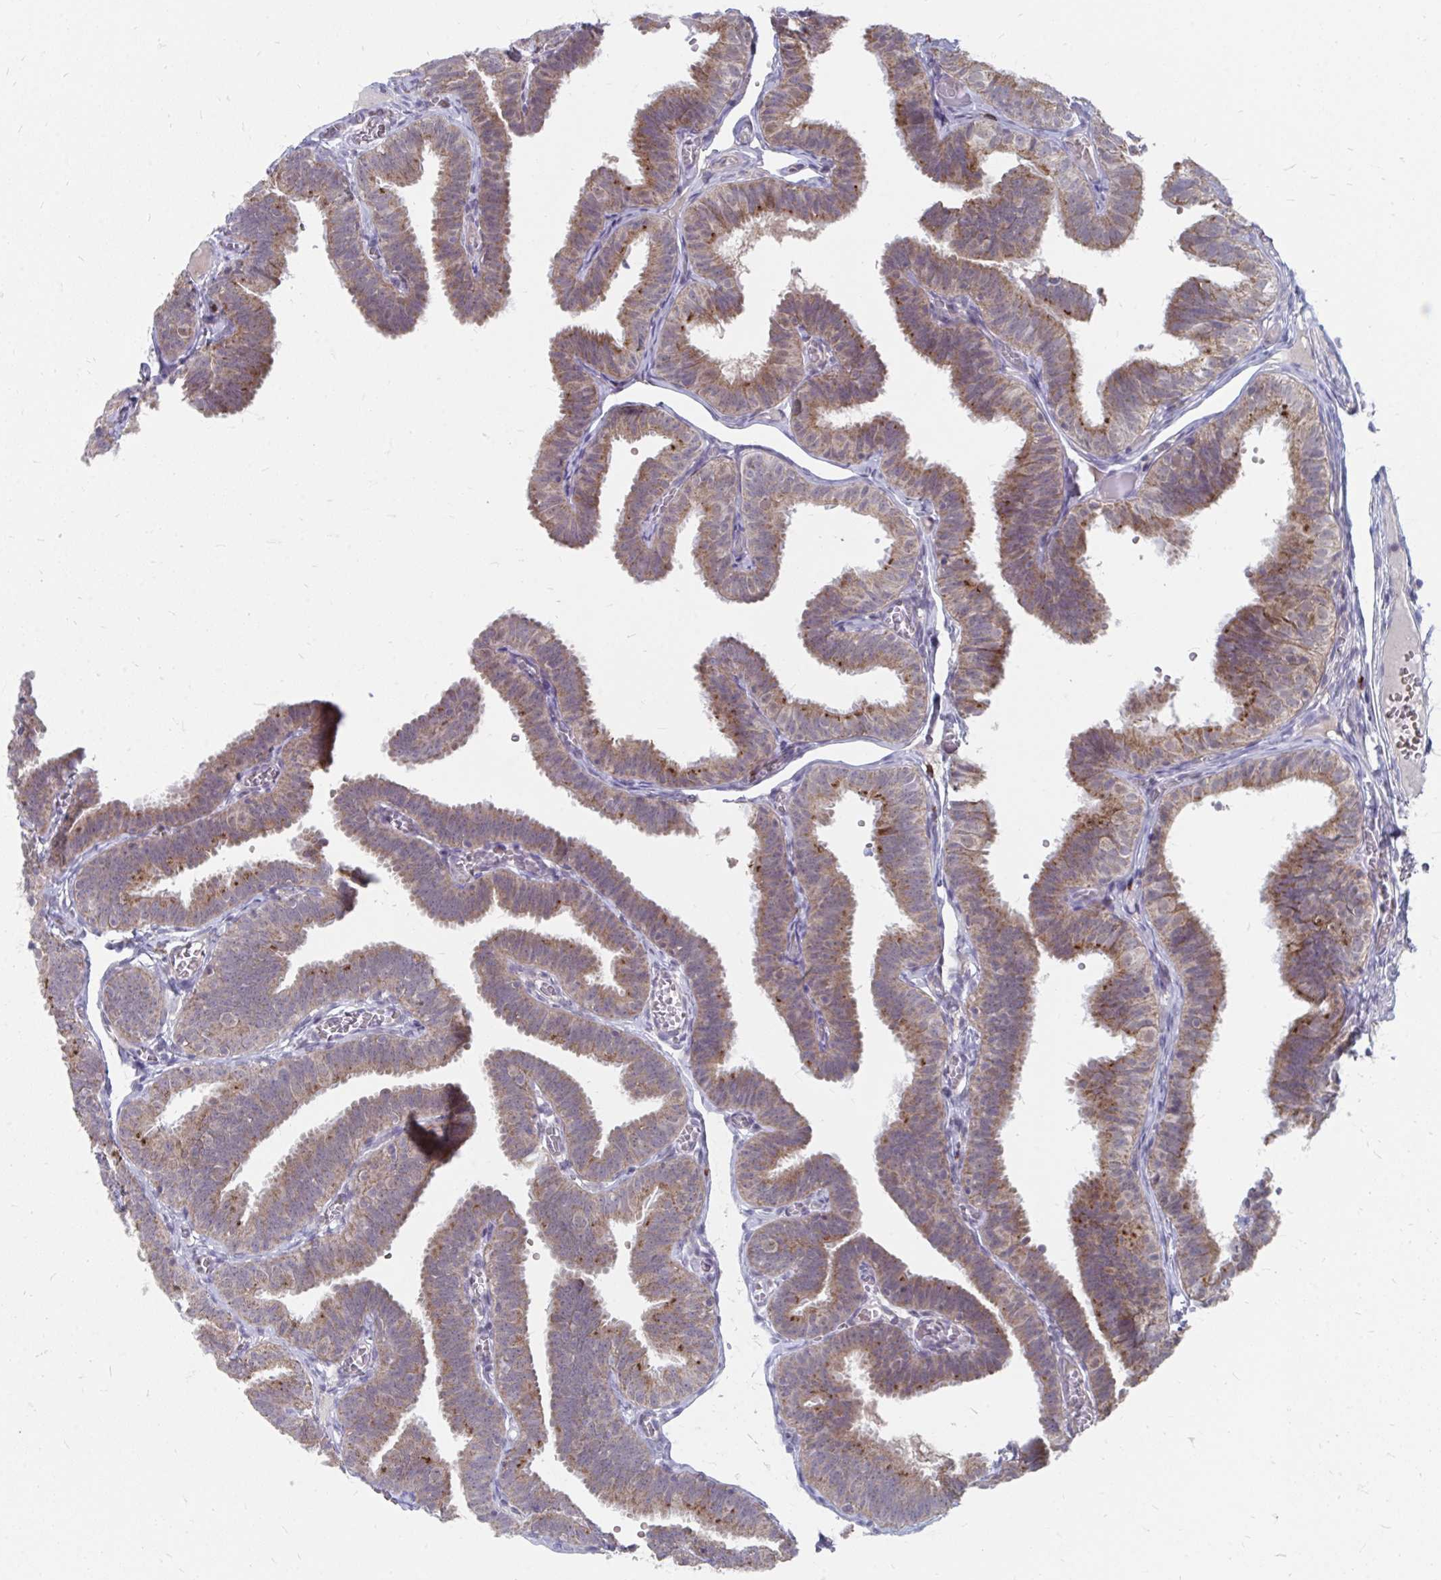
{"staining": {"intensity": "moderate", "quantity": ">75%", "location": "cytoplasmic/membranous"}, "tissue": "fallopian tube", "cell_type": "Glandular cells", "image_type": "normal", "snomed": [{"axis": "morphology", "description": "Normal tissue, NOS"}, {"axis": "topography", "description": "Fallopian tube"}], "caption": "The photomicrograph exhibits staining of benign fallopian tube, revealing moderate cytoplasmic/membranous protein positivity (brown color) within glandular cells.", "gene": "PABIR3", "patient": {"sex": "female", "age": 25}}